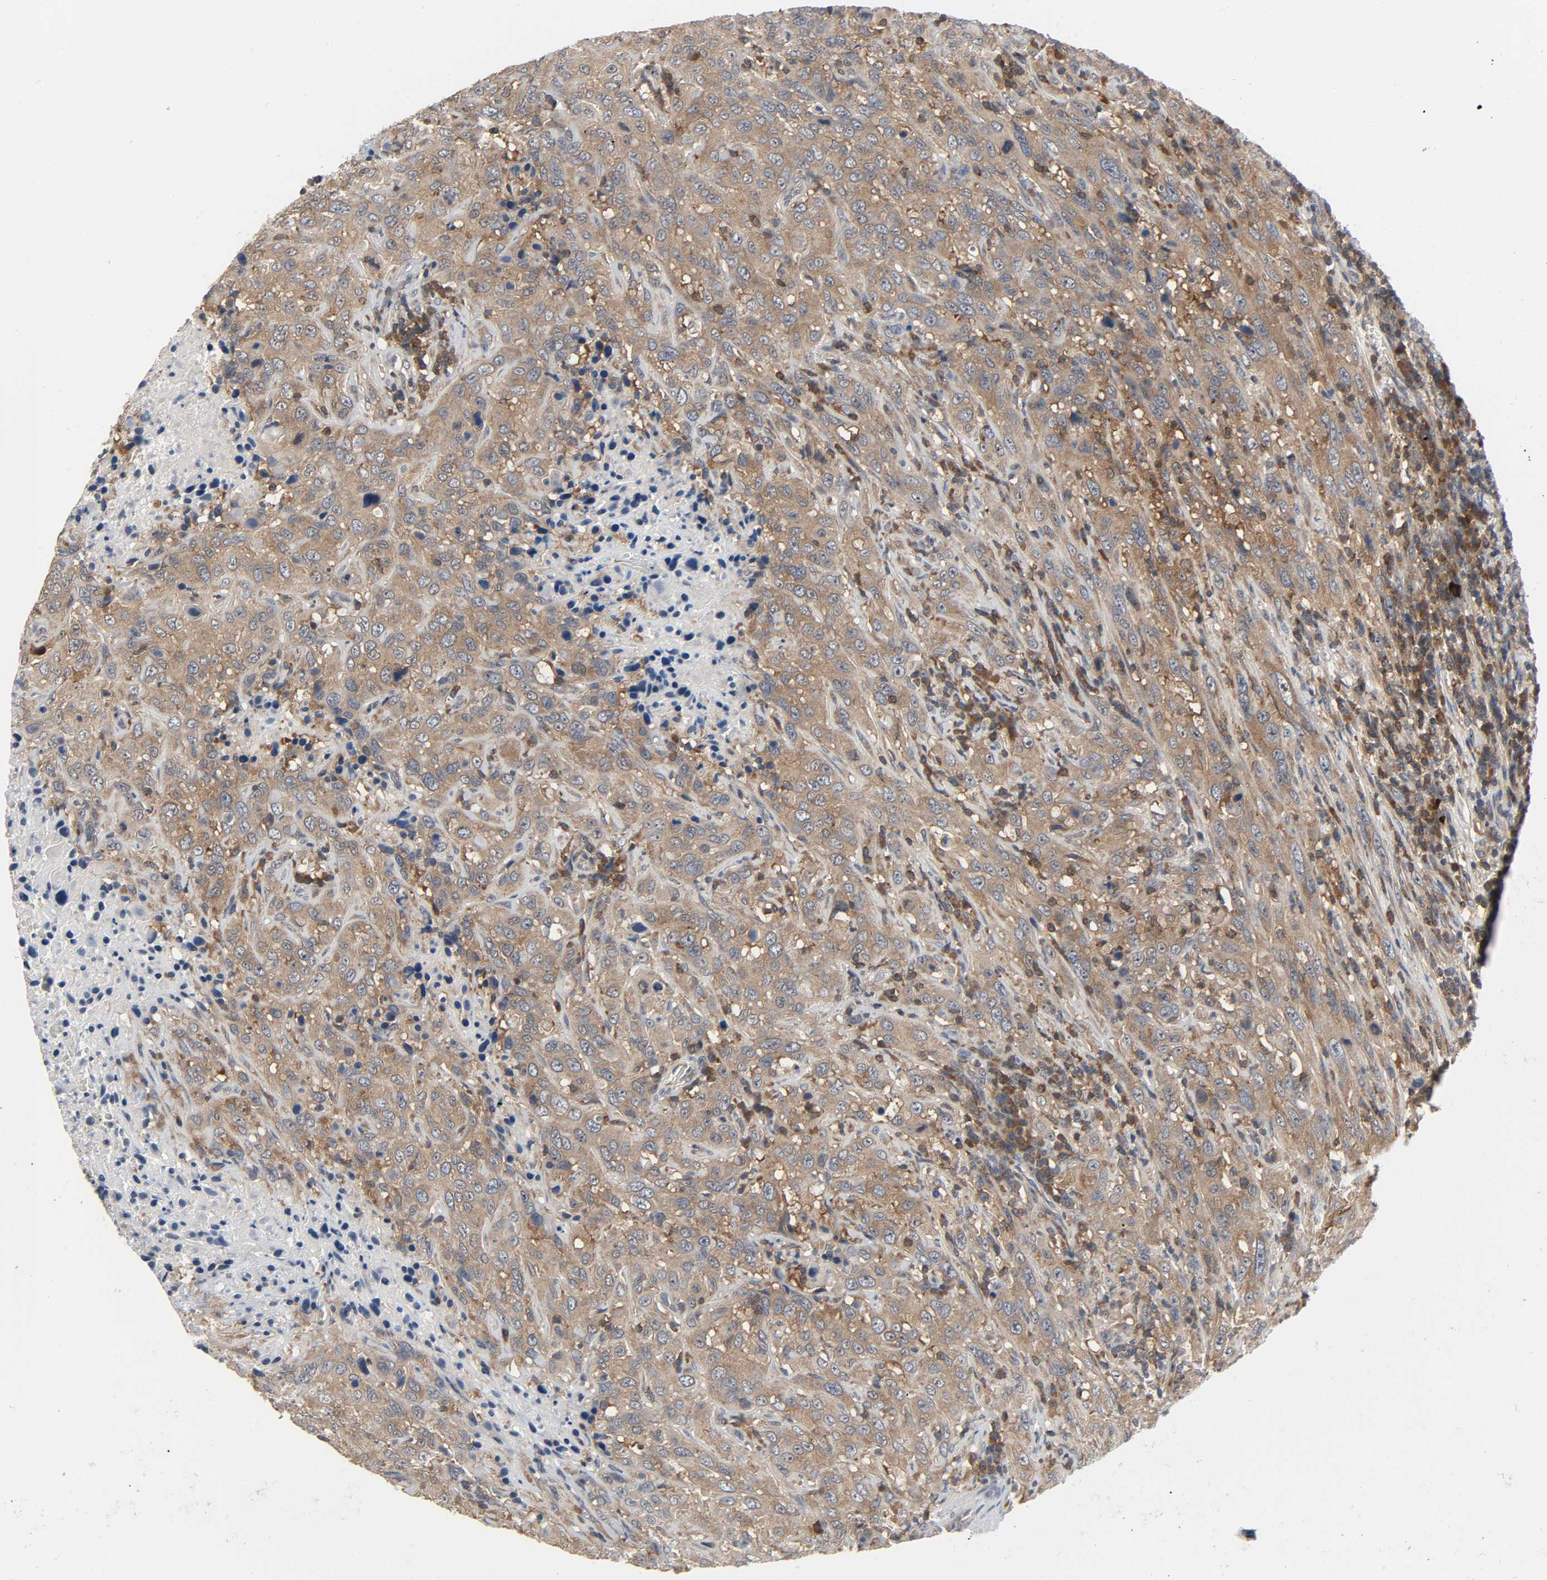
{"staining": {"intensity": "moderate", "quantity": ">75%", "location": "cytoplasmic/membranous"}, "tissue": "urothelial cancer", "cell_type": "Tumor cells", "image_type": "cancer", "snomed": [{"axis": "morphology", "description": "Urothelial carcinoma, High grade"}, {"axis": "topography", "description": "Urinary bladder"}], "caption": "A brown stain highlights moderate cytoplasmic/membranous positivity of a protein in urothelial cancer tumor cells. (DAB IHC with brightfield microscopy, high magnification).", "gene": "PLEKHA2", "patient": {"sex": "male", "age": 61}}